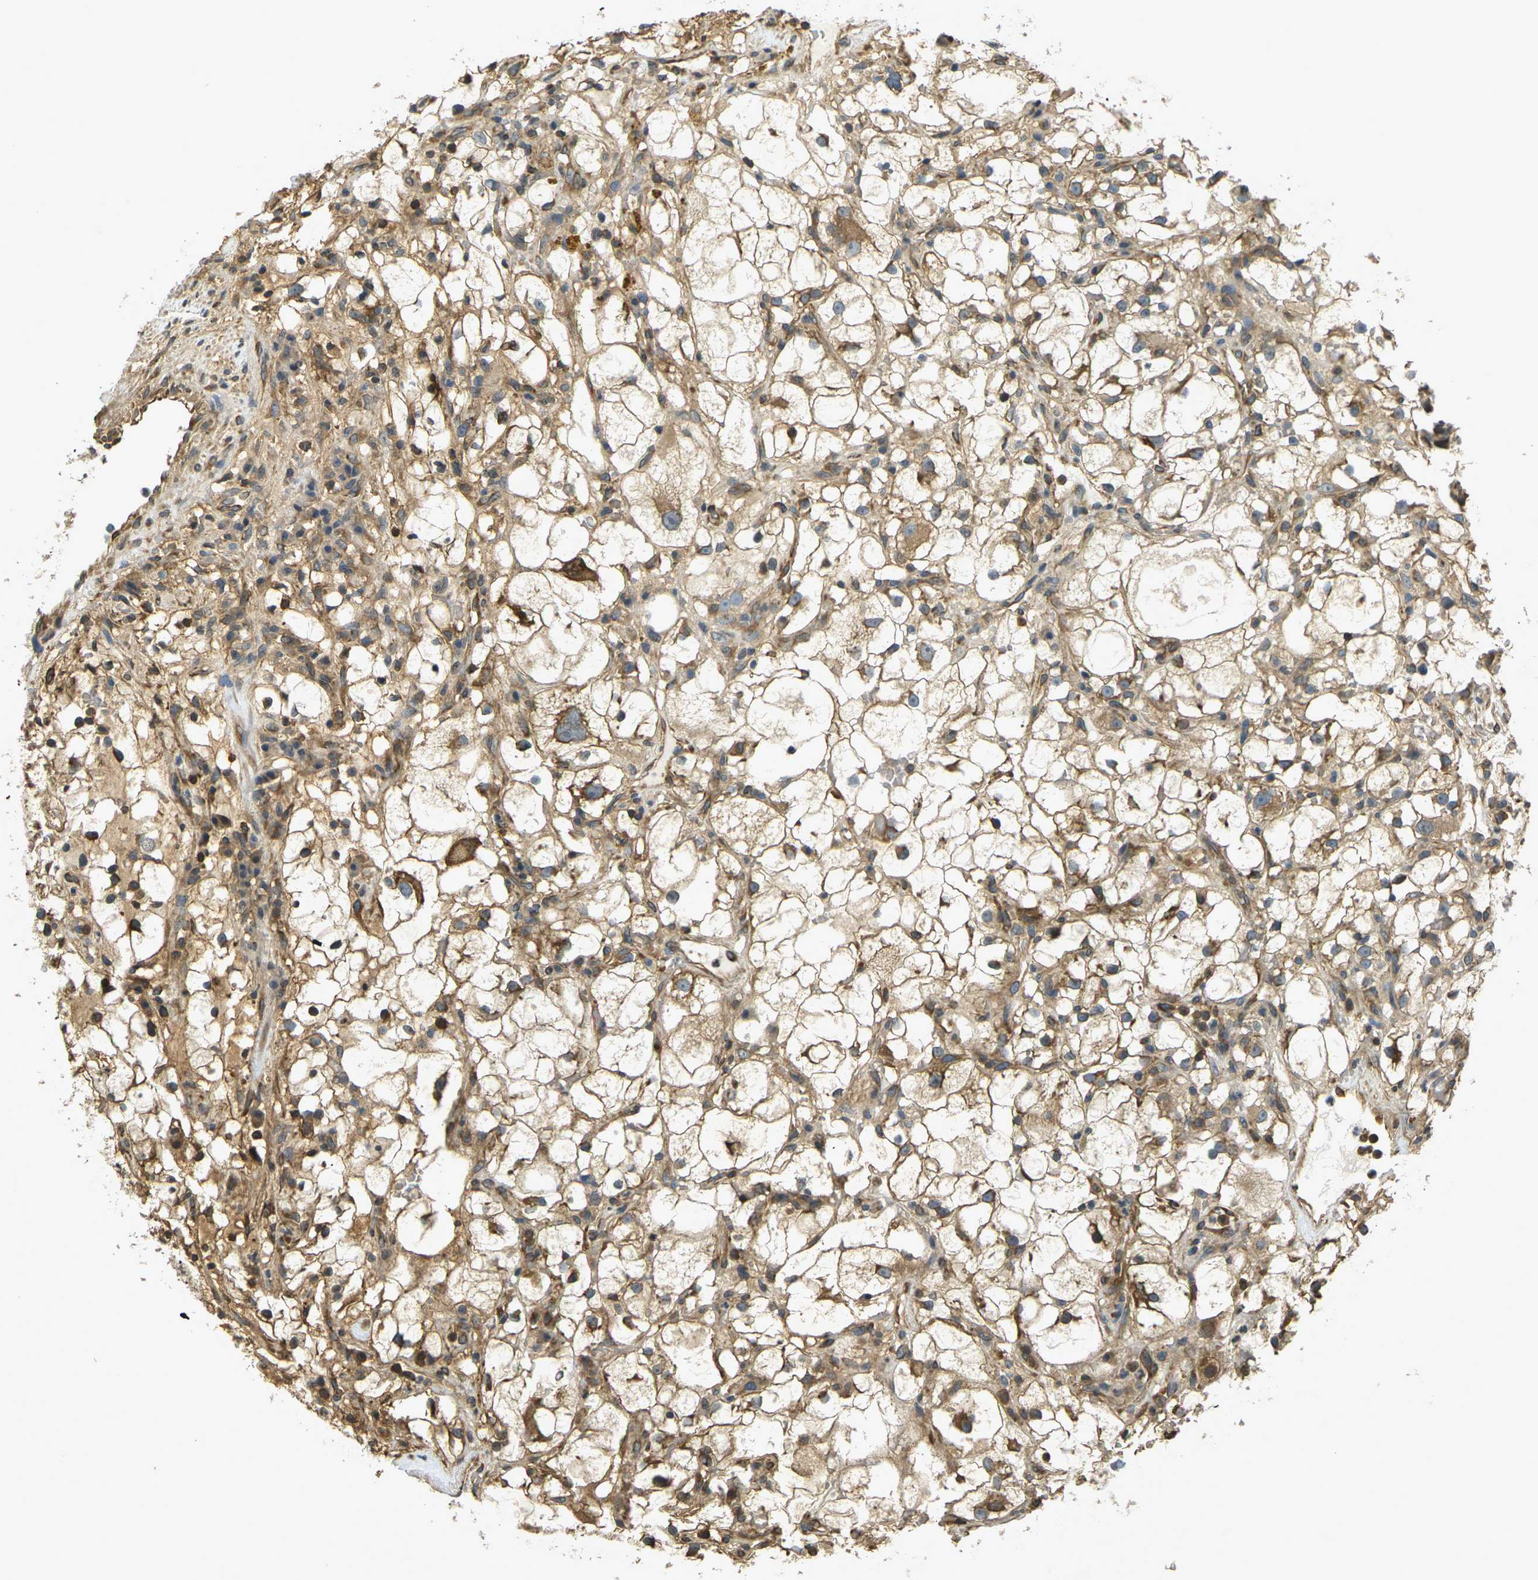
{"staining": {"intensity": "moderate", "quantity": ">75%", "location": "cytoplasmic/membranous"}, "tissue": "renal cancer", "cell_type": "Tumor cells", "image_type": "cancer", "snomed": [{"axis": "morphology", "description": "Adenocarcinoma, NOS"}, {"axis": "topography", "description": "Kidney"}], "caption": "IHC (DAB) staining of human adenocarcinoma (renal) exhibits moderate cytoplasmic/membranous protein expression in about >75% of tumor cells.", "gene": "CAST", "patient": {"sex": "female", "age": 60}}